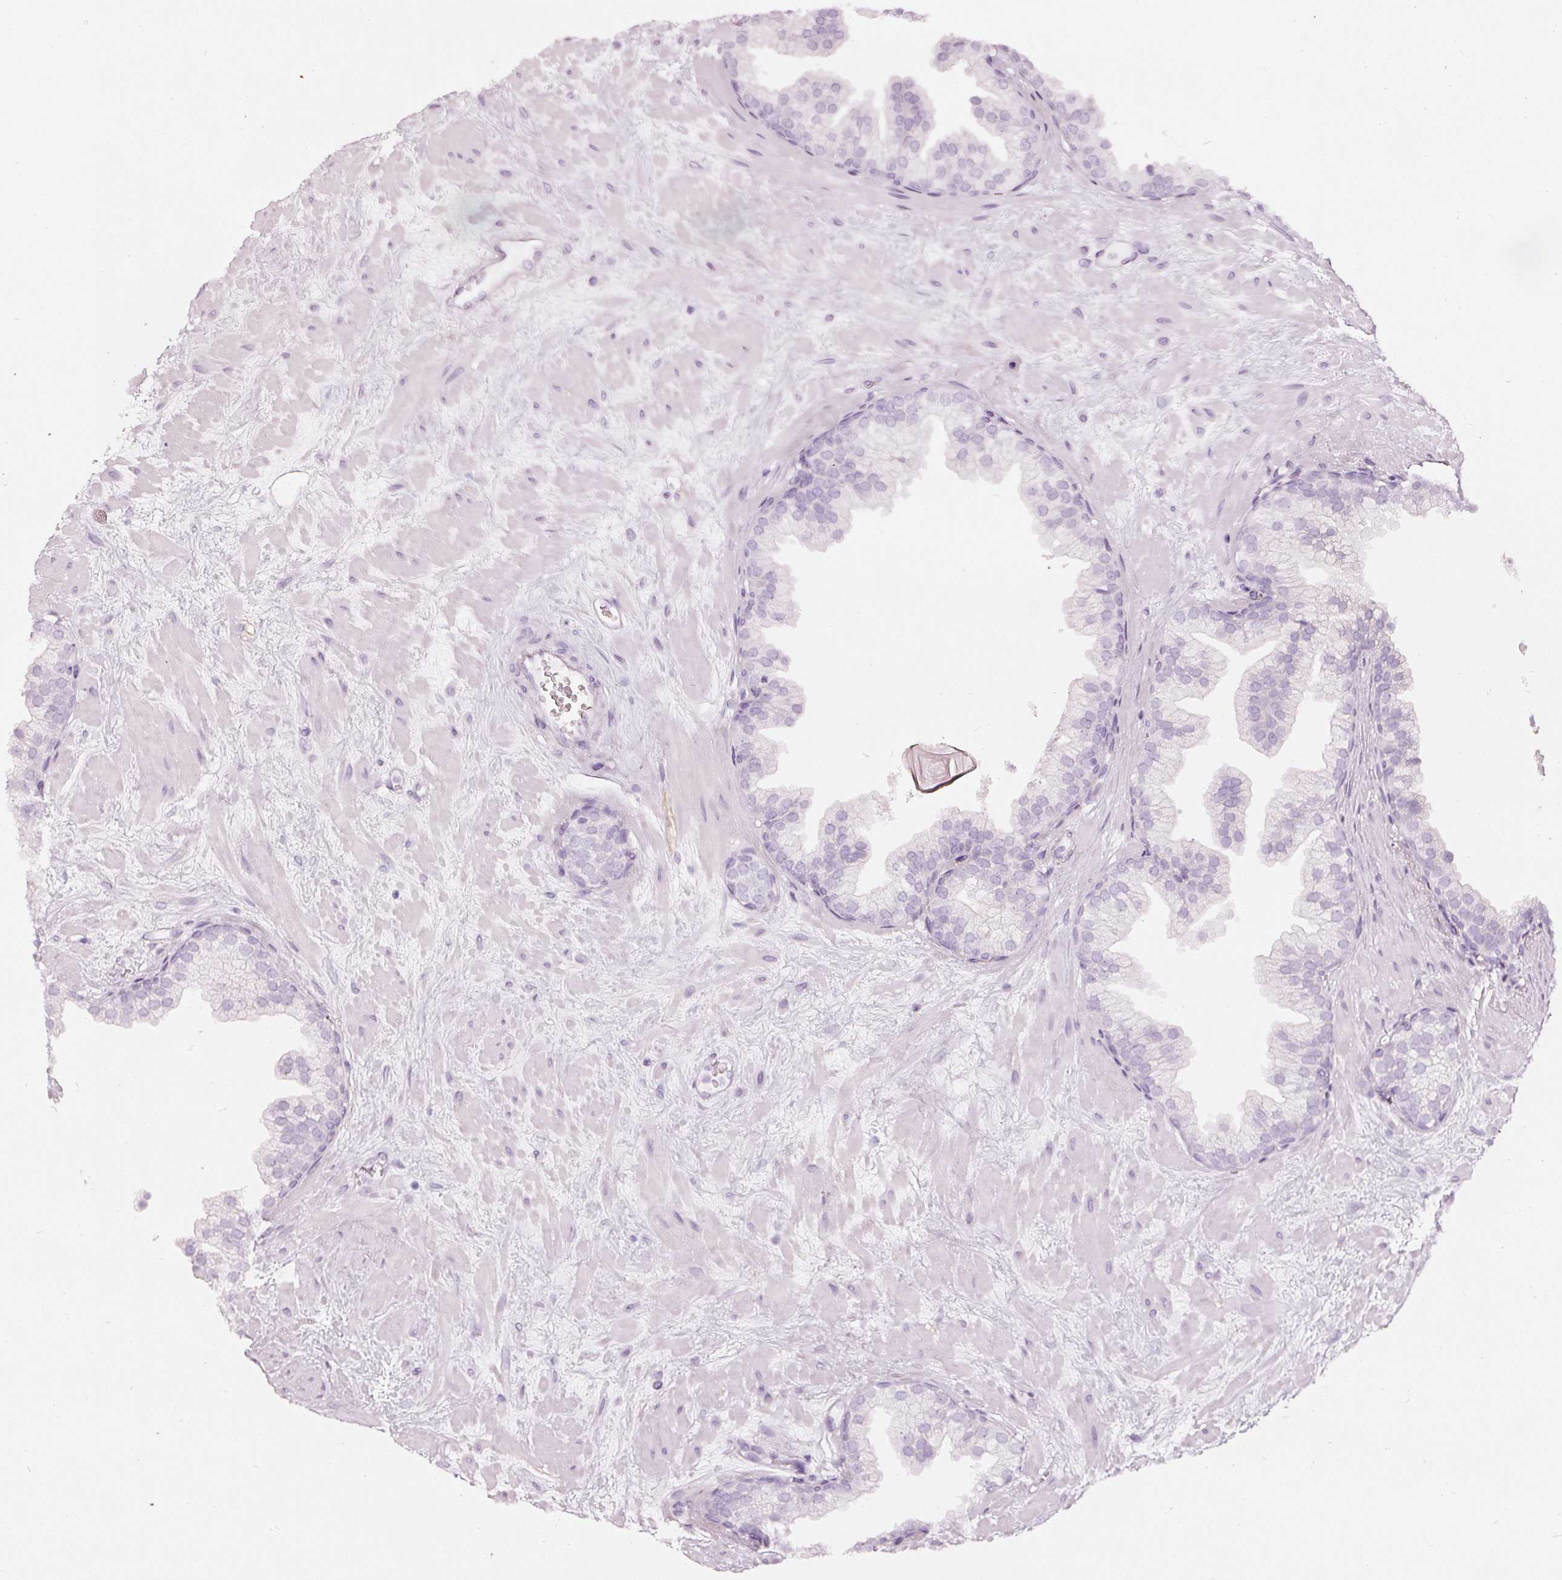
{"staining": {"intensity": "negative", "quantity": "none", "location": "none"}, "tissue": "prostate", "cell_type": "Glandular cells", "image_type": "normal", "snomed": [{"axis": "morphology", "description": "Normal tissue, NOS"}, {"axis": "topography", "description": "Prostate"}, {"axis": "topography", "description": "Peripheral nerve tissue"}], "caption": "There is no significant staining in glandular cells of prostate. The staining is performed using DAB brown chromogen with nuclei counter-stained in using hematoxylin.", "gene": "CNP", "patient": {"sex": "male", "age": 61}}